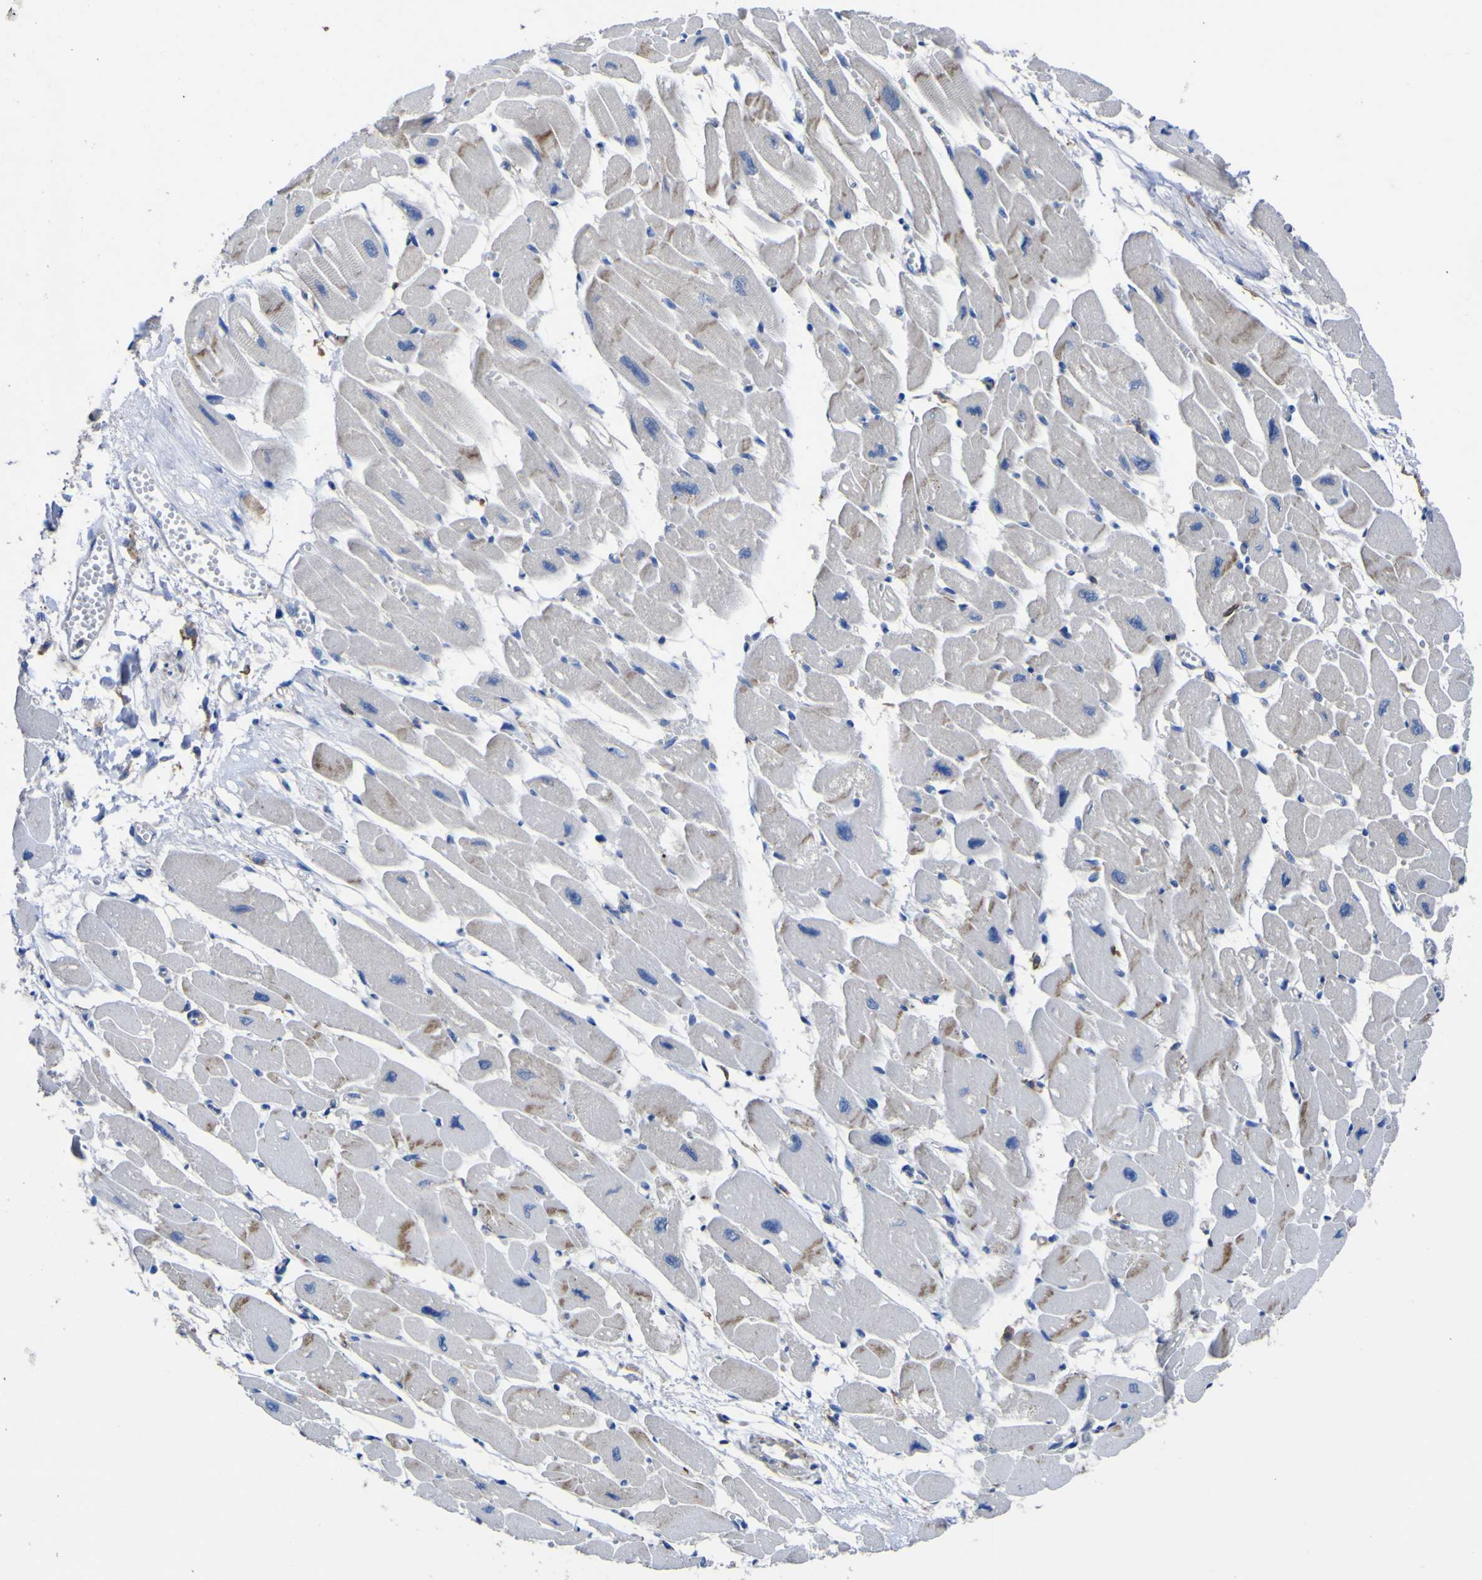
{"staining": {"intensity": "moderate", "quantity": "<25%", "location": "cytoplasmic/membranous"}, "tissue": "heart muscle", "cell_type": "Cardiomyocytes", "image_type": "normal", "snomed": [{"axis": "morphology", "description": "Normal tissue, NOS"}, {"axis": "topography", "description": "Heart"}], "caption": "High-power microscopy captured an immunohistochemistry image of benign heart muscle, revealing moderate cytoplasmic/membranous staining in approximately <25% of cardiomyocytes.", "gene": "AGO4", "patient": {"sex": "female", "age": 54}}